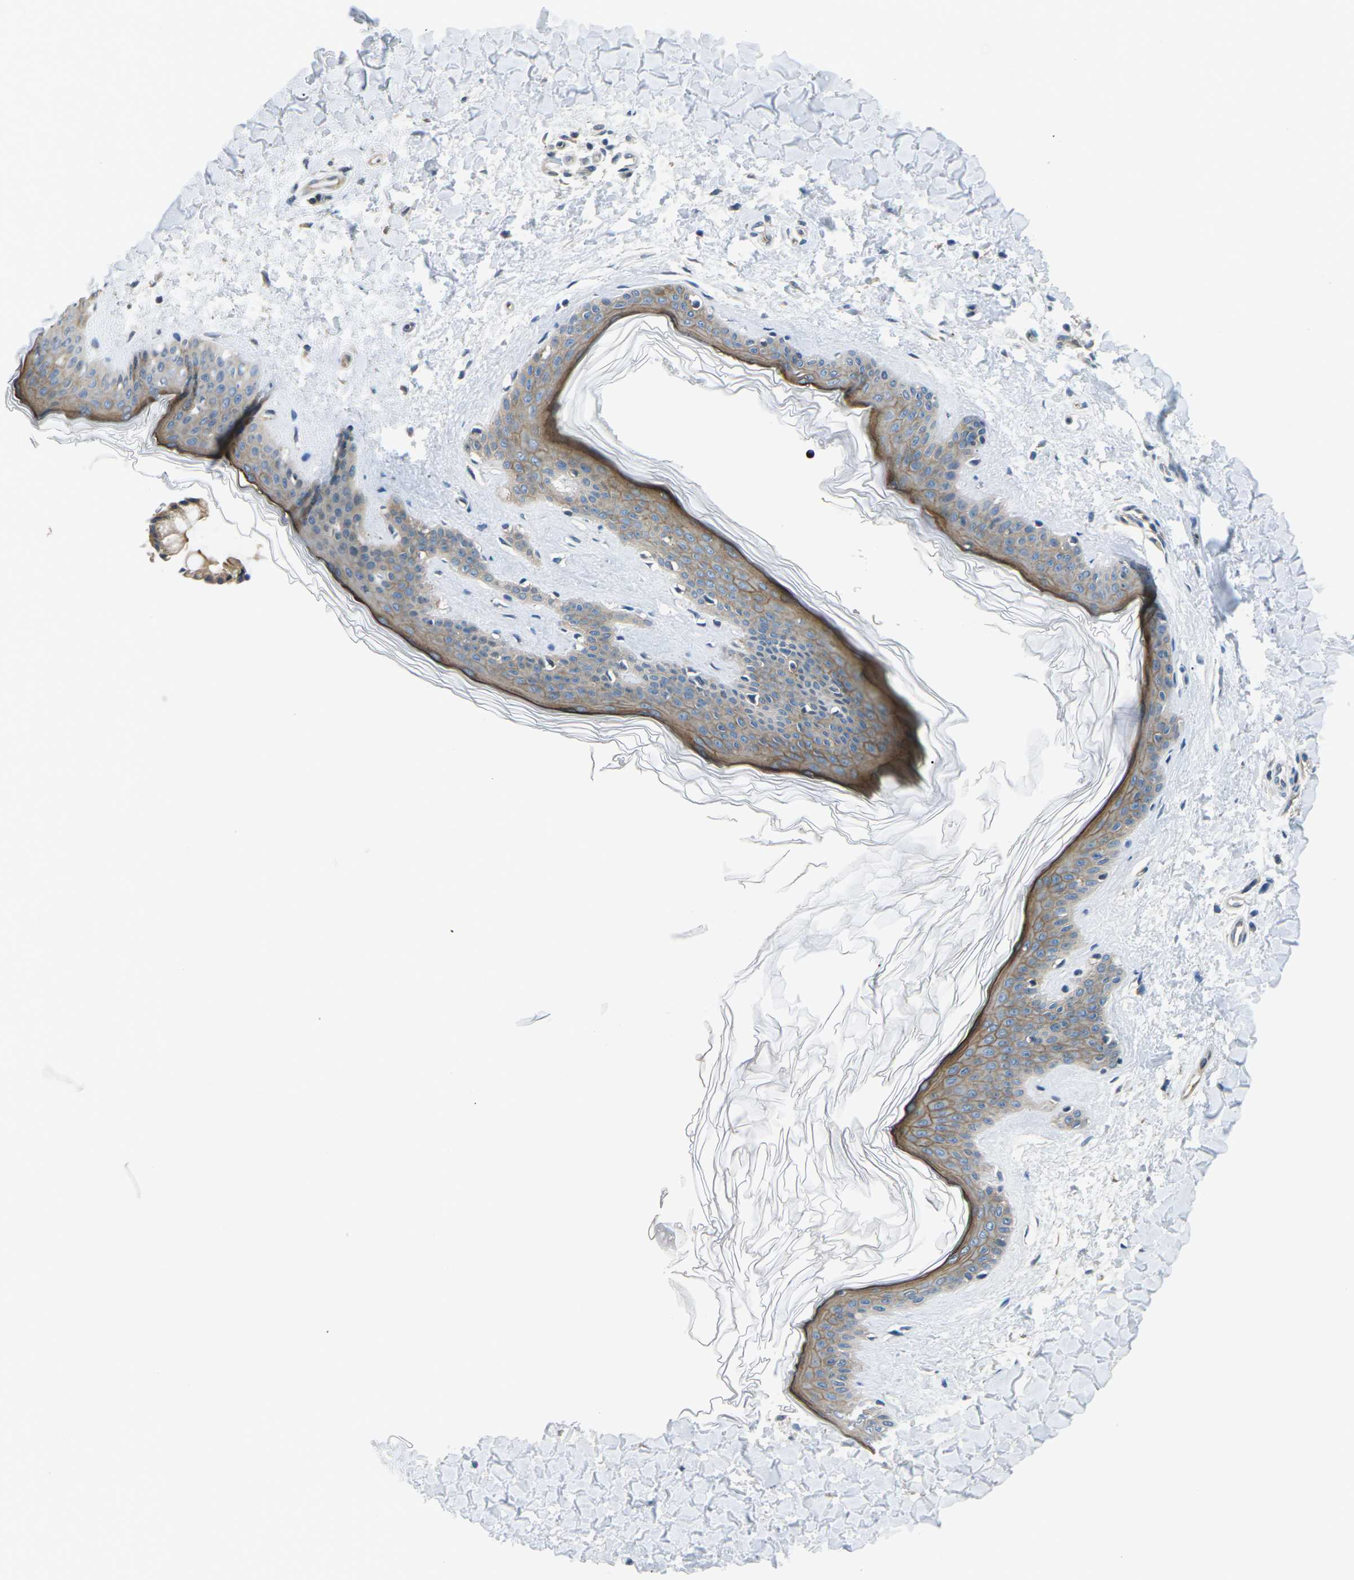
{"staining": {"intensity": "weak", "quantity": ">75%", "location": "cytoplasmic/membranous"}, "tissue": "skin", "cell_type": "Fibroblasts", "image_type": "normal", "snomed": [{"axis": "morphology", "description": "Normal tissue, NOS"}, {"axis": "topography", "description": "Skin"}], "caption": "Weak cytoplasmic/membranous positivity for a protein is appreciated in approximately >75% of fibroblasts of benign skin using immunohistochemistry (IHC).", "gene": "SLC13A3", "patient": {"sex": "female", "age": 41}}